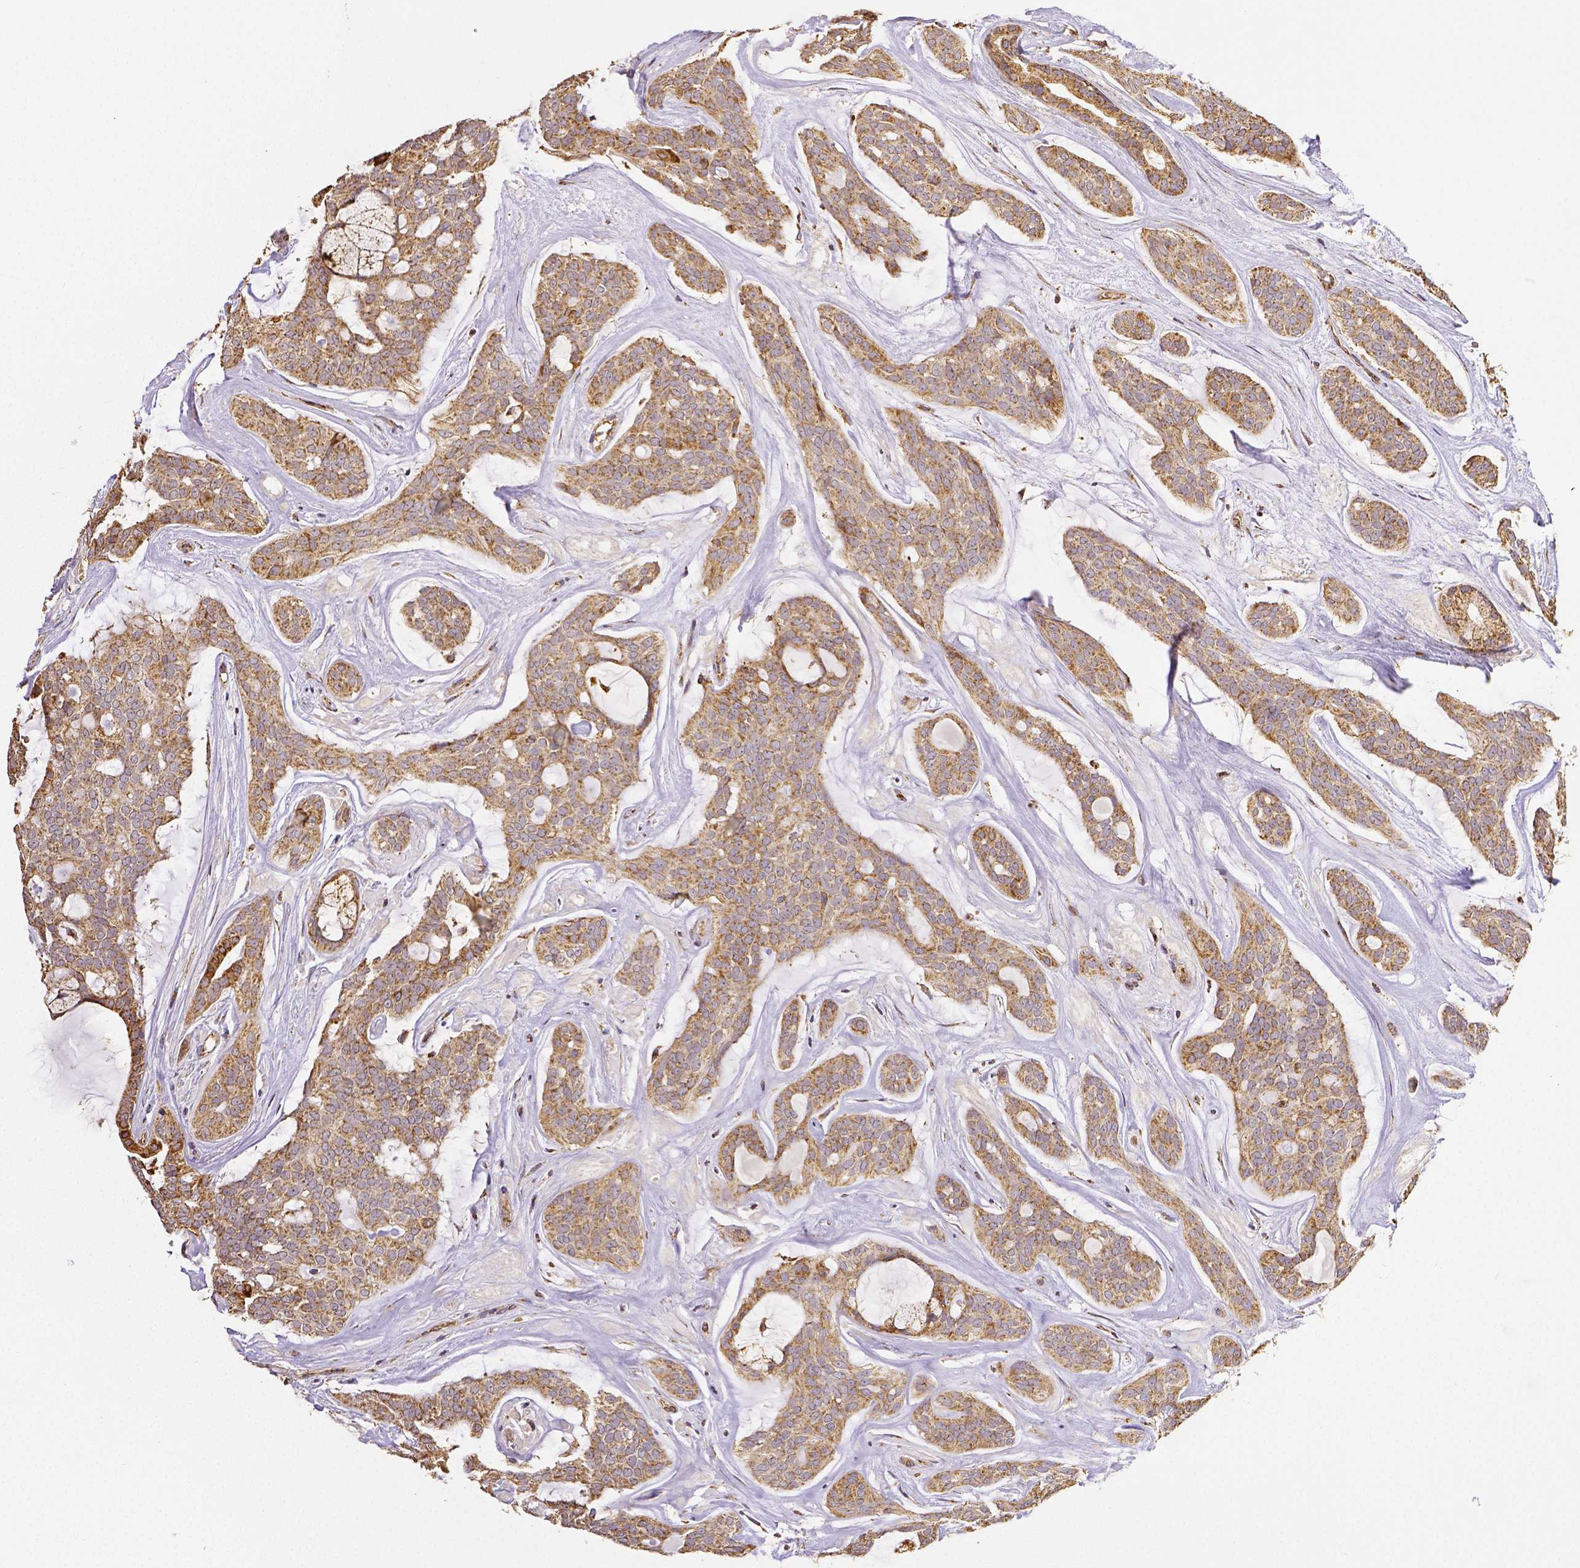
{"staining": {"intensity": "weak", "quantity": ">75%", "location": "cytoplasmic/membranous"}, "tissue": "head and neck cancer", "cell_type": "Tumor cells", "image_type": "cancer", "snomed": [{"axis": "morphology", "description": "Adenocarcinoma, NOS"}, {"axis": "topography", "description": "Head-Neck"}], "caption": "IHC staining of head and neck cancer (adenocarcinoma), which exhibits low levels of weak cytoplasmic/membranous positivity in approximately >75% of tumor cells indicating weak cytoplasmic/membranous protein staining. The staining was performed using DAB (3,3'-diaminobenzidine) (brown) for protein detection and nuclei were counterstained in hematoxylin (blue).", "gene": "SDHB", "patient": {"sex": "male", "age": 66}}